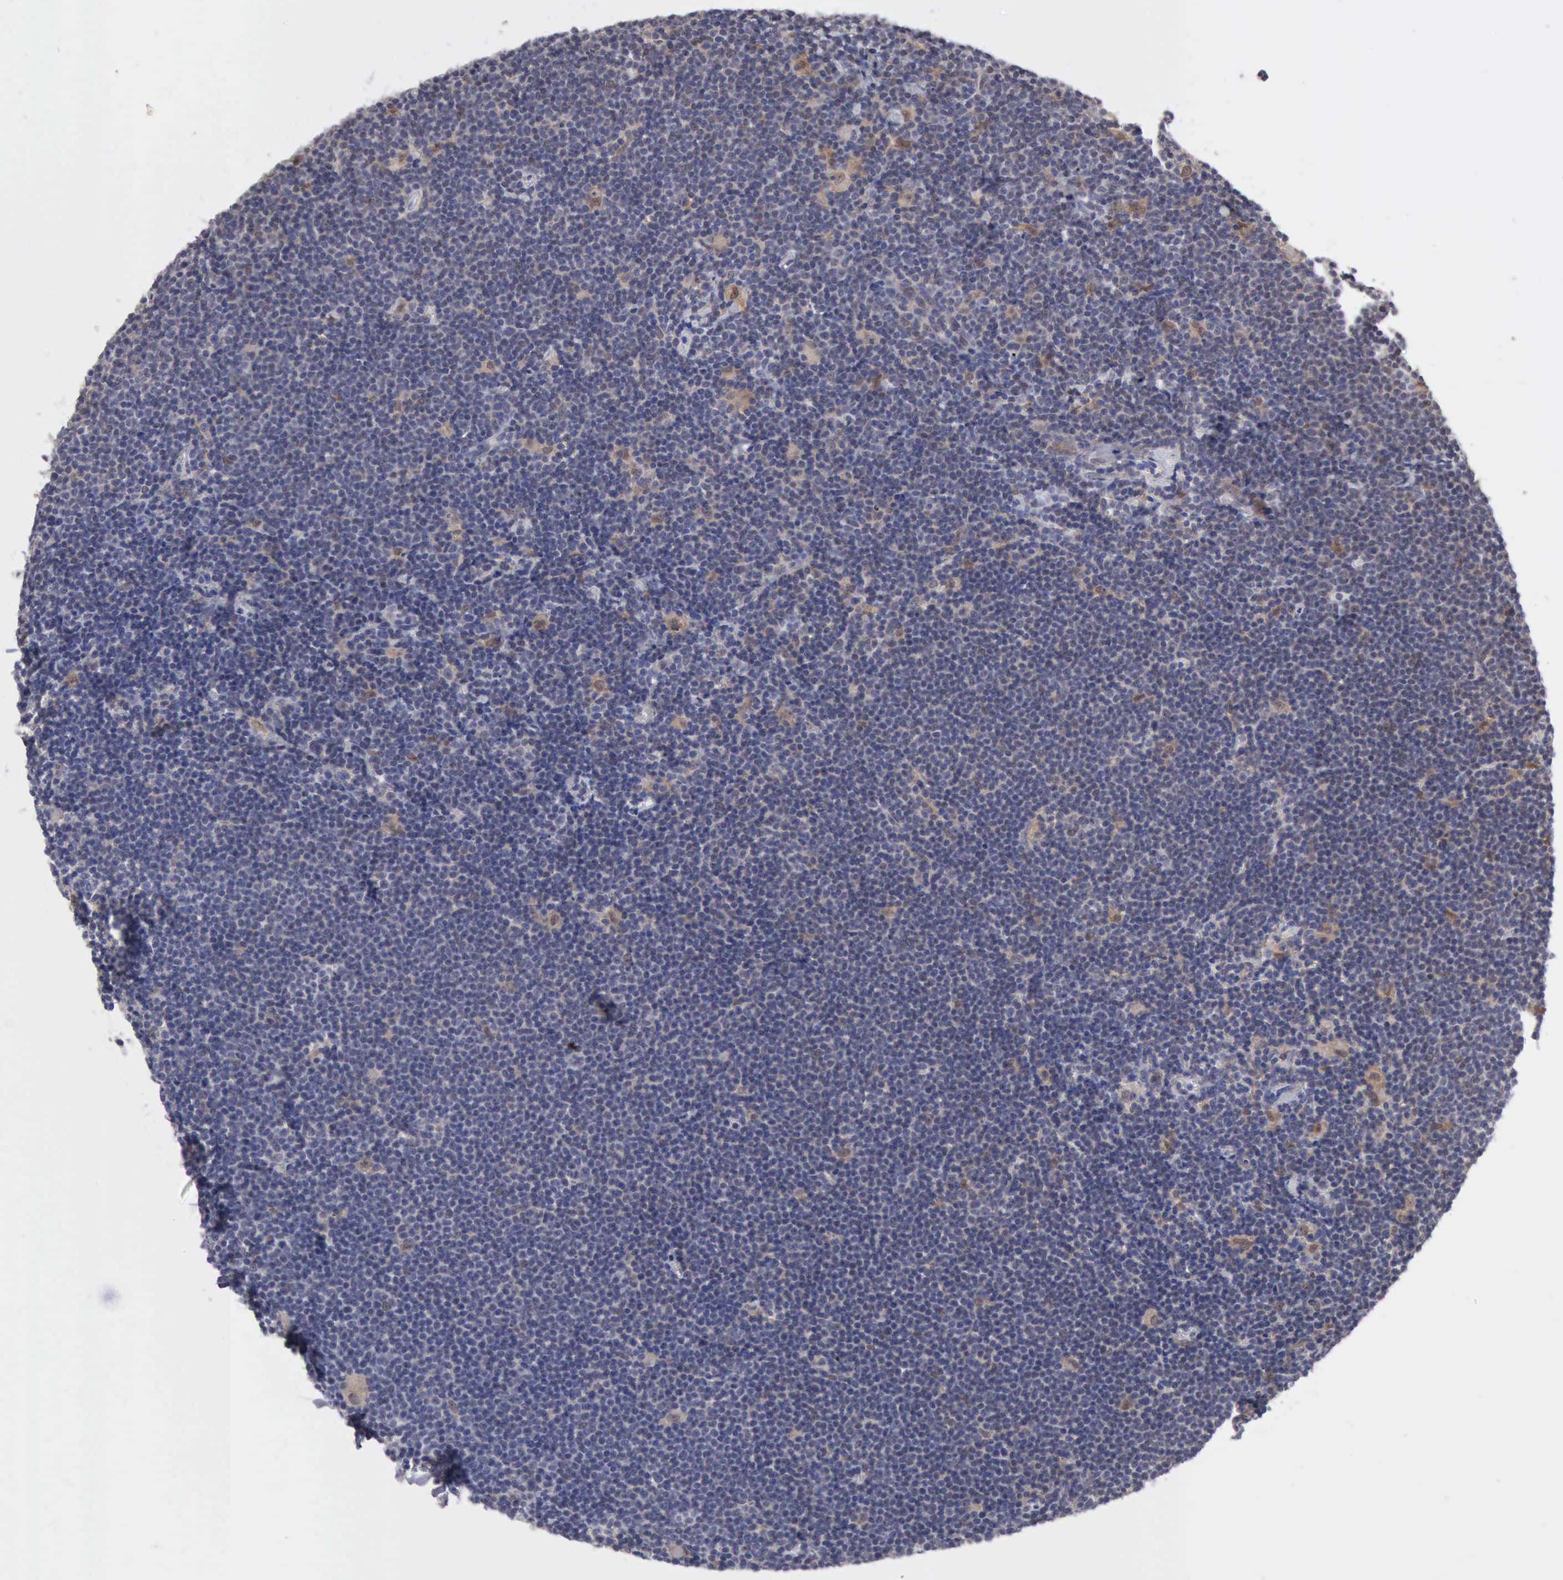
{"staining": {"intensity": "negative", "quantity": "none", "location": "none"}, "tissue": "lymphoma", "cell_type": "Tumor cells", "image_type": "cancer", "snomed": [{"axis": "morphology", "description": "Malignant lymphoma, non-Hodgkin's type, Low grade"}, {"axis": "topography", "description": "Lymph node"}], "caption": "Immunohistochemistry histopathology image of neoplastic tissue: human lymphoma stained with DAB exhibits no significant protein staining in tumor cells.", "gene": "PTGR2", "patient": {"sex": "male", "age": 65}}